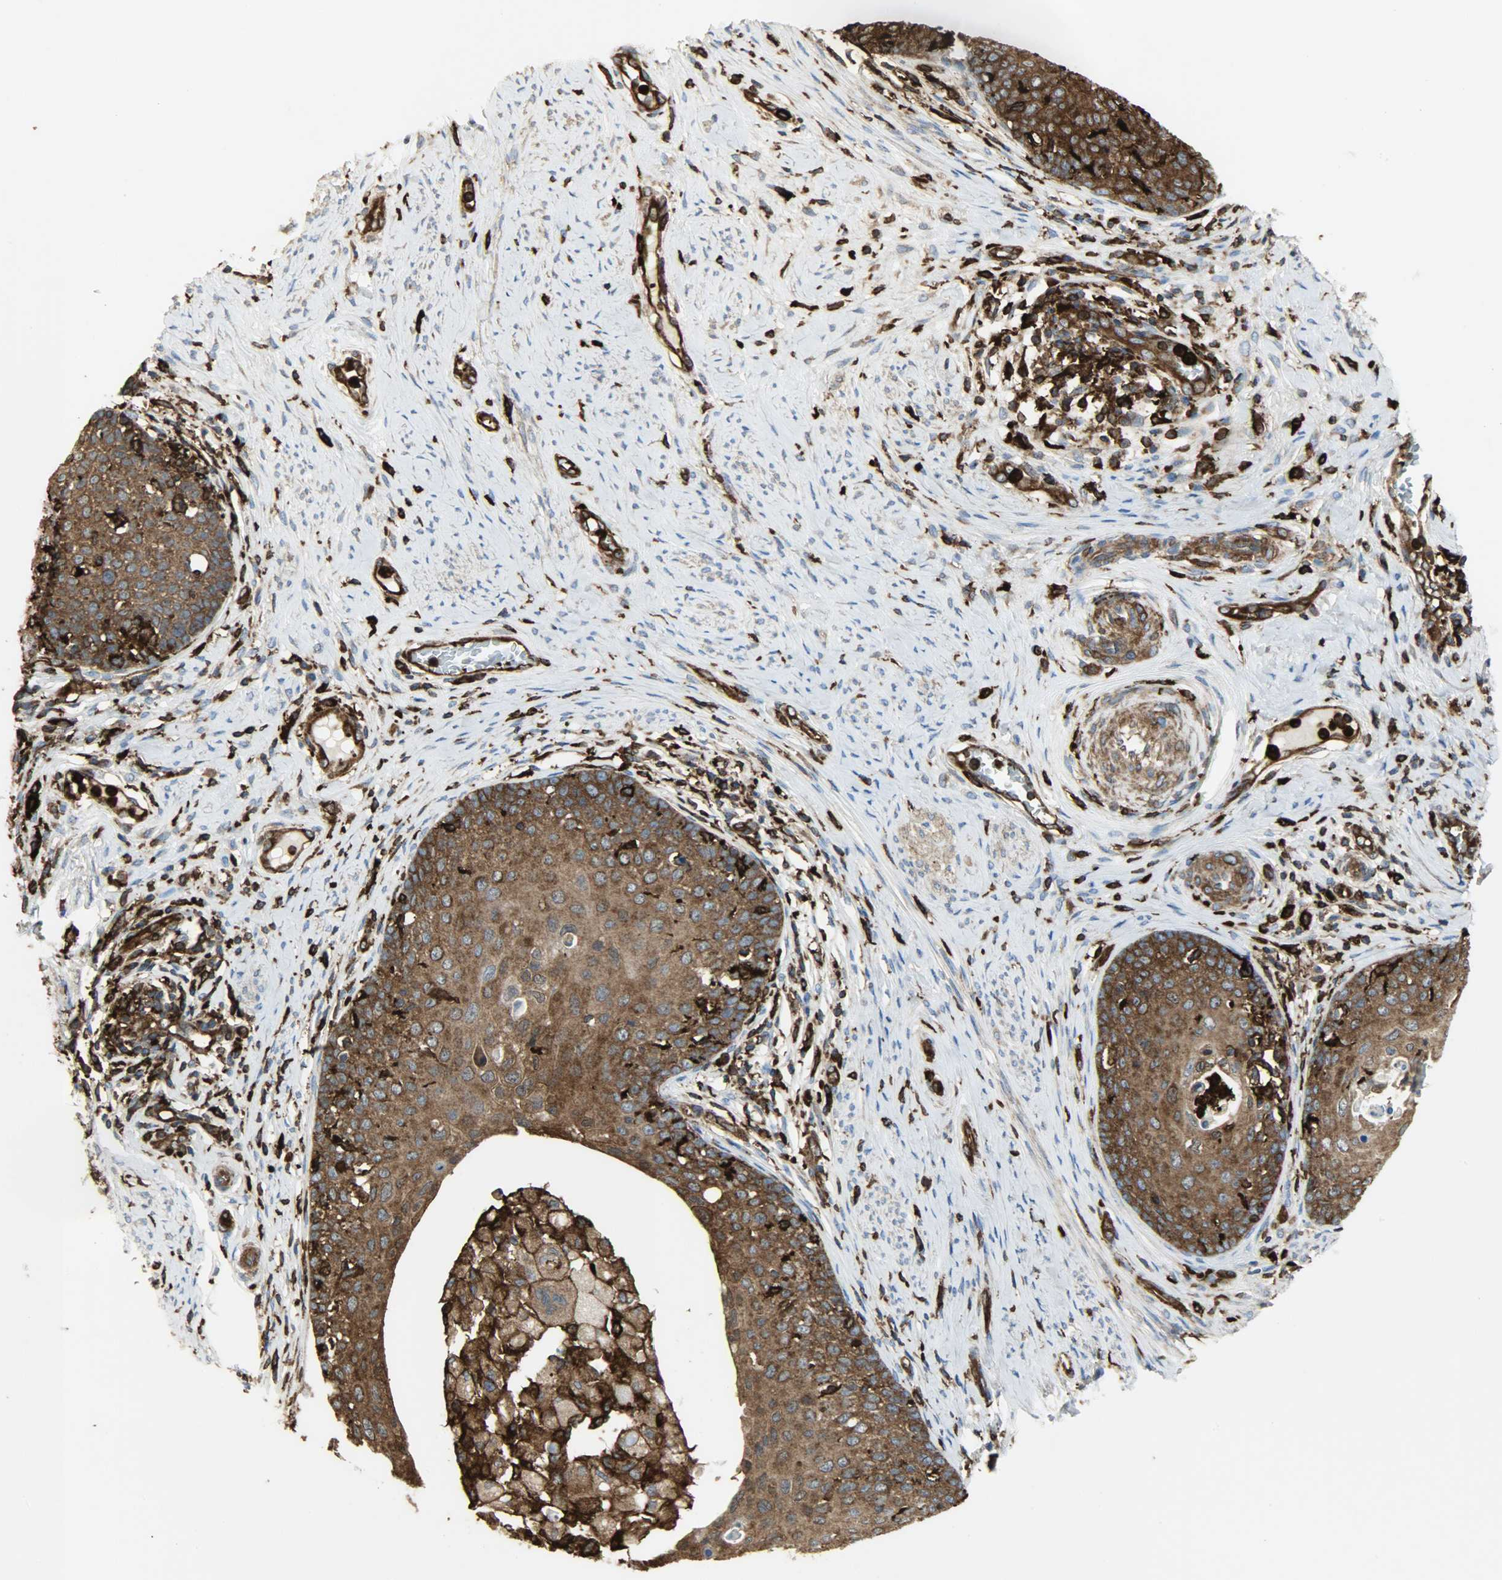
{"staining": {"intensity": "strong", "quantity": ">75%", "location": "cytoplasmic/membranous"}, "tissue": "cervical cancer", "cell_type": "Tumor cells", "image_type": "cancer", "snomed": [{"axis": "morphology", "description": "Squamous cell carcinoma, NOS"}, {"axis": "morphology", "description": "Adenocarcinoma, NOS"}, {"axis": "topography", "description": "Cervix"}], "caption": "High-magnification brightfield microscopy of cervical cancer (adenocarcinoma) stained with DAB (3,3'-diaminobenzidine) (brown) and counterstained with hematoxylin (blue). tumor cells exhibit strong cytoplasmic/membranous expression is identified in approximately>75% of cells.", "gene": "VASP", "patient": {"sex": "female", "age": 52}}